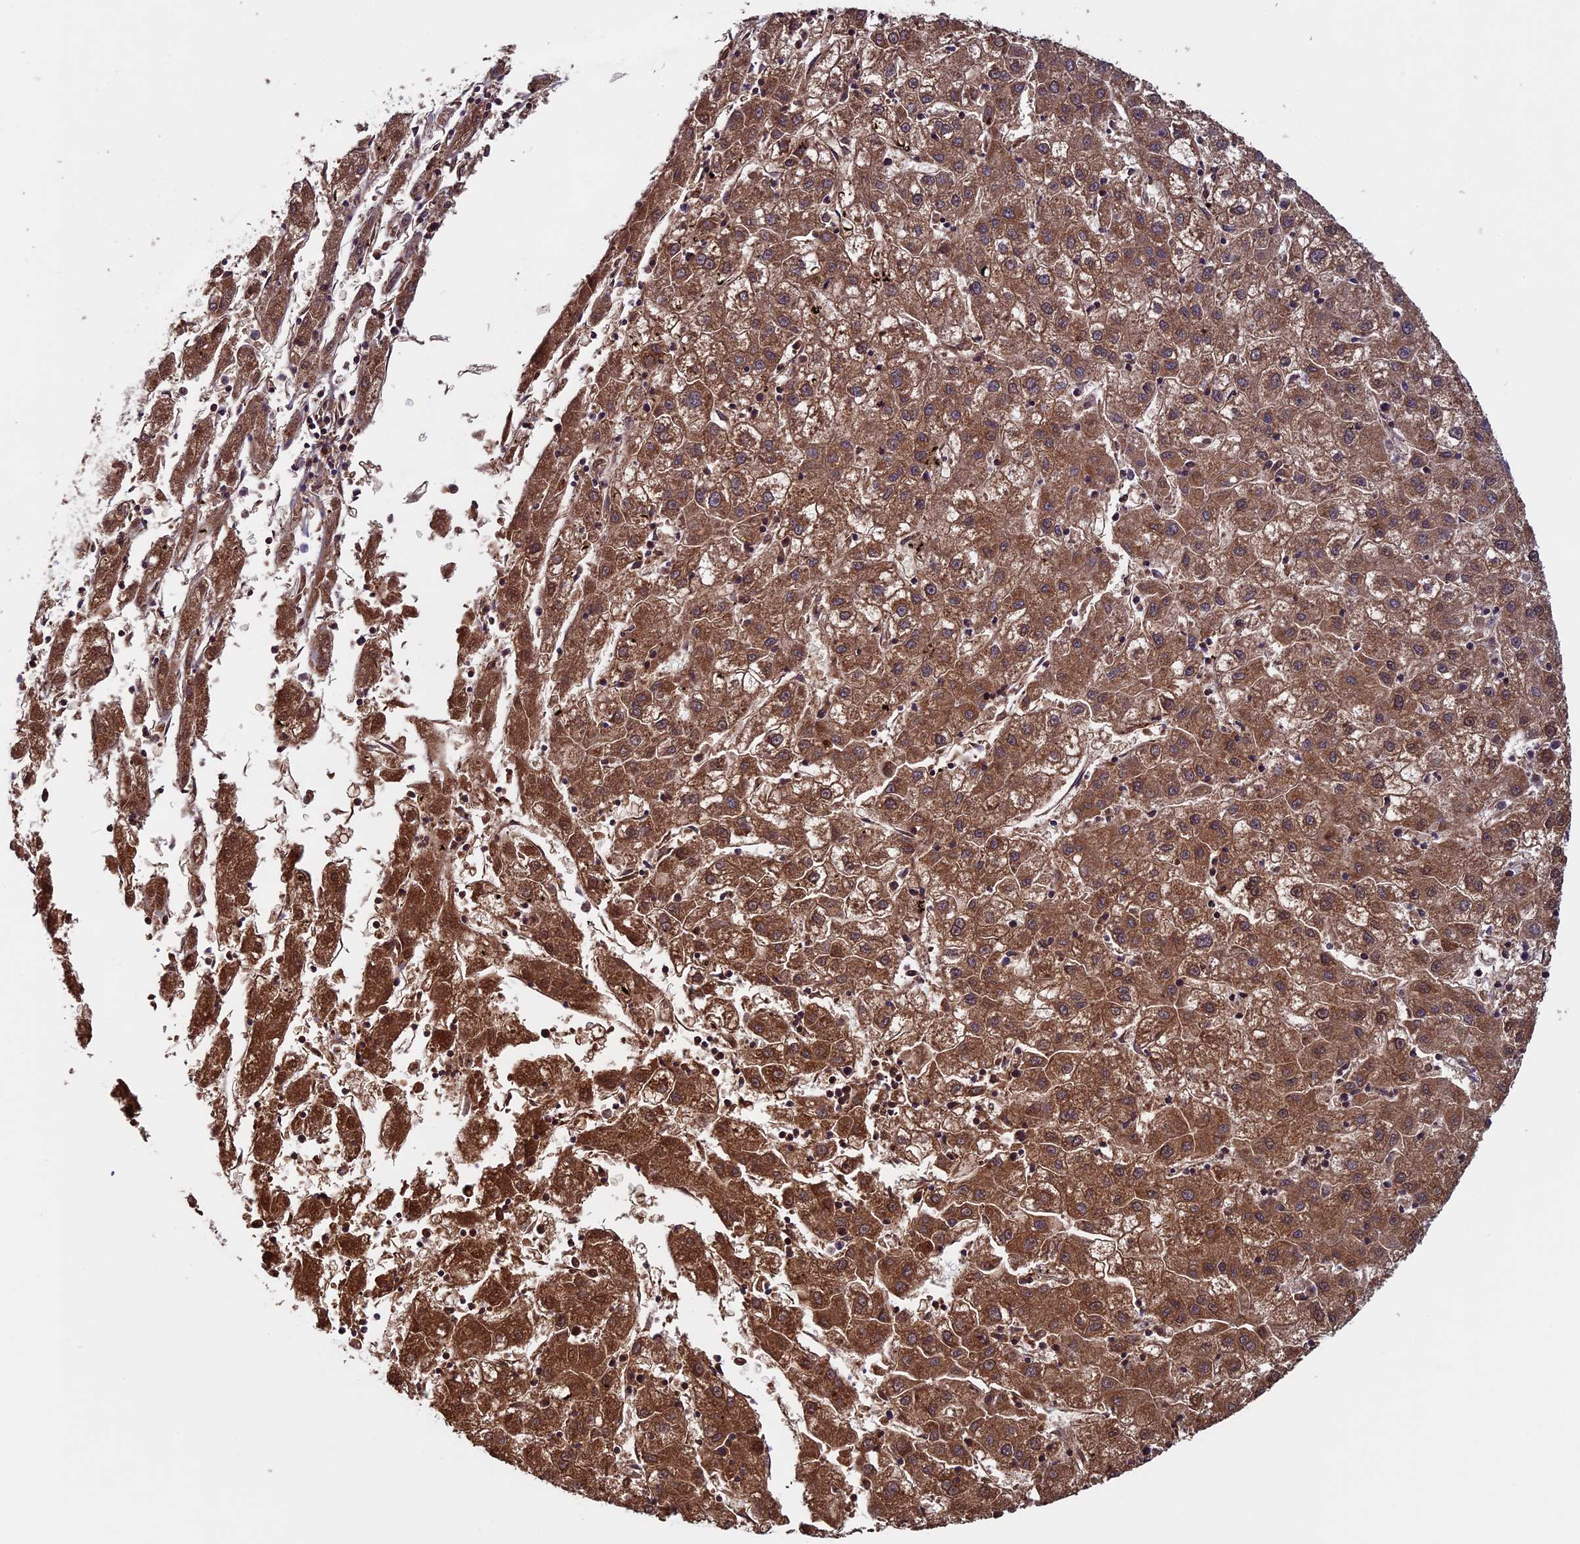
{"staining": {"intensity": "strong", "quantity": ">75%", "location": "cytoplasmic/membranous"}, "tissue": "liver cancer", "cell_type": "Tumor cells", "image_type": "cancer", "snomed": [{"axis": "morphology", "description": "Carcinoma, Hepatocellular, NOS"}, {"axis": "topography", "description": "Liver"}], "caption": "Liver cancer stained with a brown dye exhibits strong cytoplasmic/membranous positive expression in about >75% of tumor cells.", "gene": "CCDC8", "patient": {"sex": "male", "age": 72}}